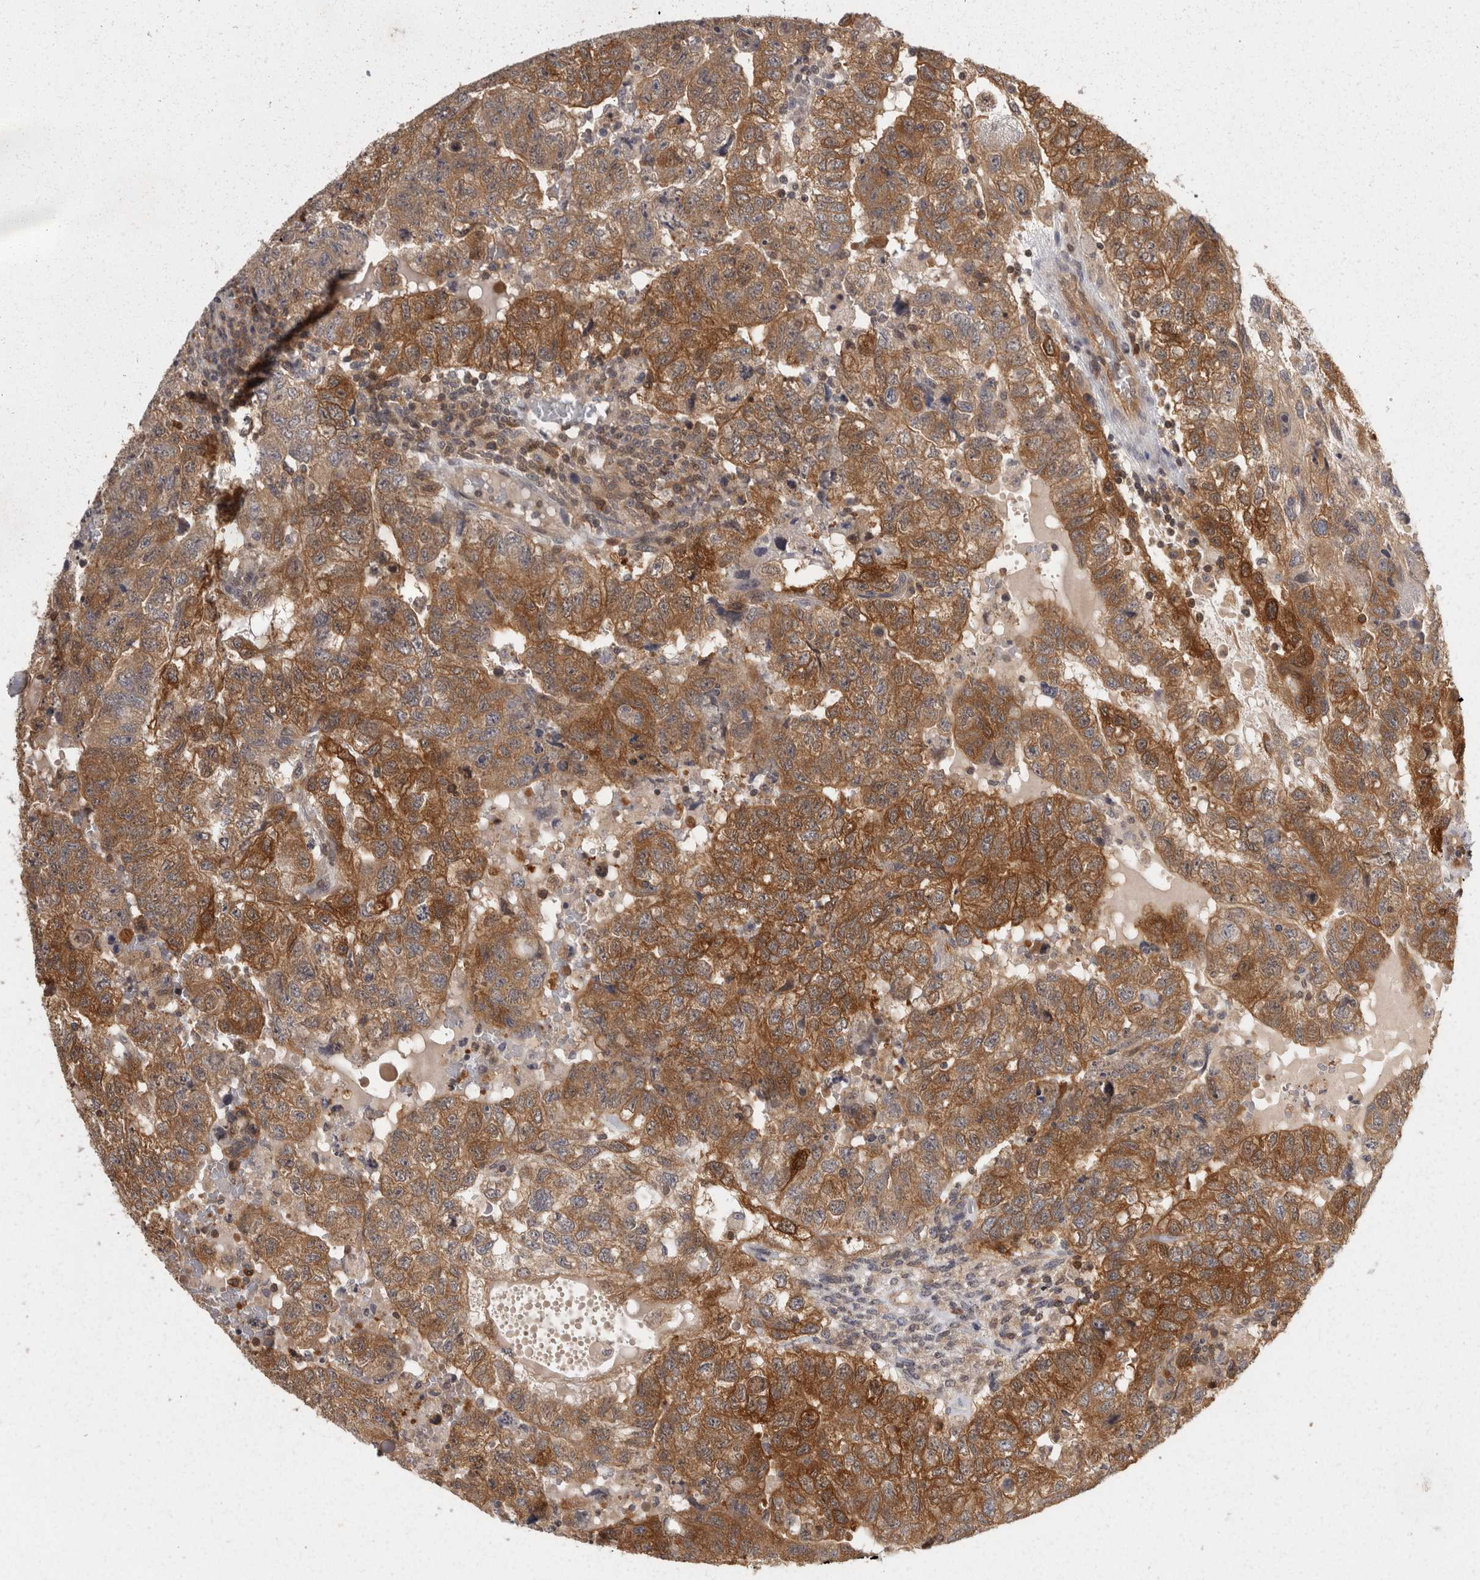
{"staining": {"intensity": "strong", "quantity": "25%-75%", "location": "cytoplasmic/membranous,nuclear"}, "tissue": "testis cancer", "cell_type": "Tumor cells", "image_type": "cancer", "snomed": [{"axis": "morphology", "description": "Carcinoma, Embryonal, NOS"}, {"axis": "topography", "description": "Testis"}], "caption": "Human testis cancer stained for a protein (brown) displays strong cytoplasmic/membranous and nuclear positive expression in approximately 25%-75% of tumor cells.", "gene": "ACAT2", "patient": {"sex": "male", "age": 36}}